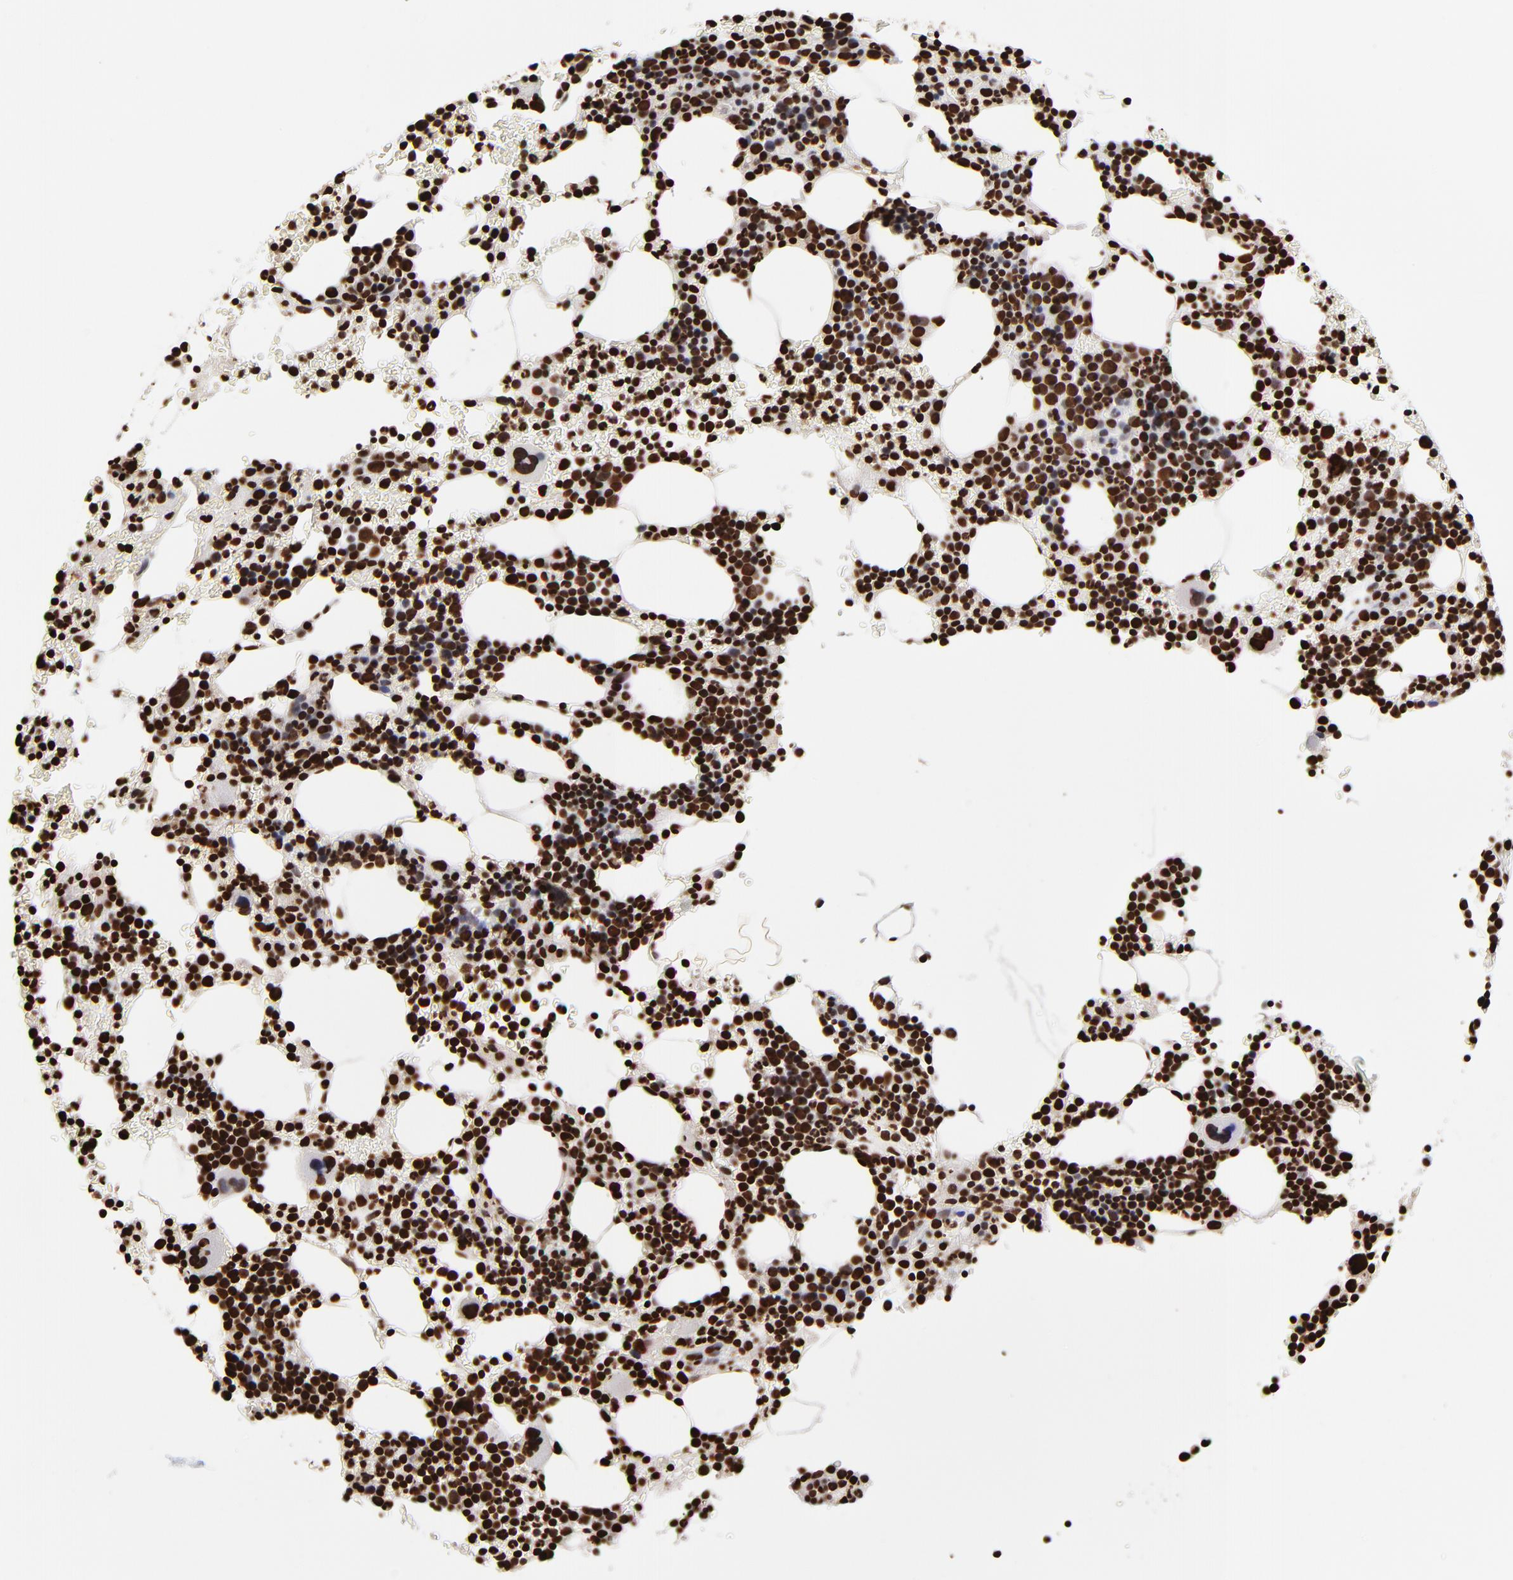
{"staining": {"intensity": "strong", "quantity": ">75%", "location": "nuclear"}, "tissue": "bone marrow", "cell_type": "Hematopoietic cells", "image_type": "normal", "snomed": [{"axis": "morphology", "description": "Normal tissue, NOS"}, {"axis": "topography", "description": "Bone marrow"}], "caption": "High-power microscopy captured an IHC micrograph of unremarkable bone marrow, revealing strong nuclear positivity in about >75% of hematopoietic cells. (DAB = brown stain, brightfield microscopy at high magnification).", "gene": "ZNF544", "patient": {"sex": "female", "age": 78}}